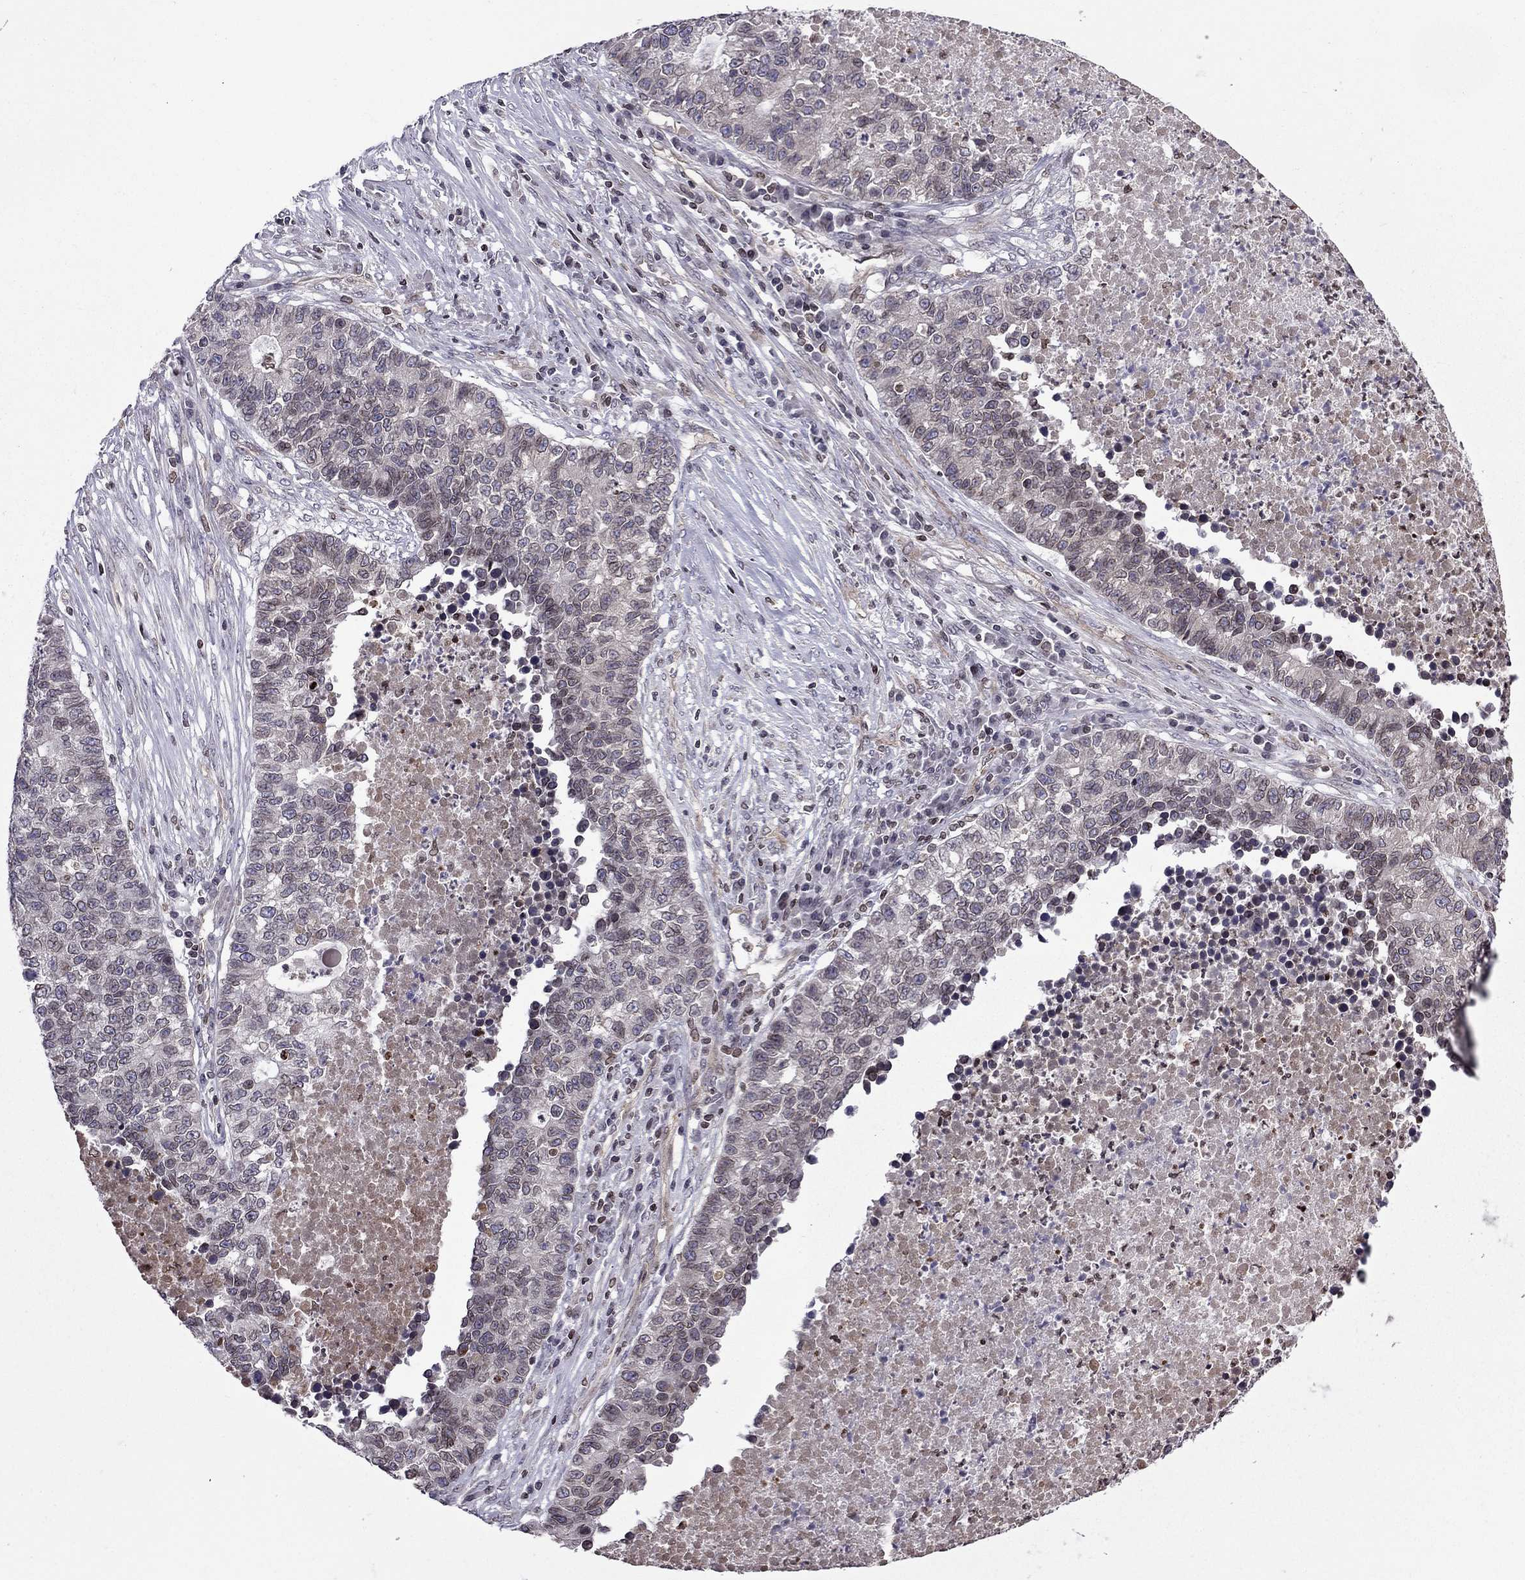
{"staining": {"intensity": "negative", "quantity": "none", "location": "none"}, "tissue": "lung cancer", "cell_type": "Tumor cells", "image_type": "cancer", "snomed": [{"axis": "morphology", "description": "Adenocarcinoma, NOS"}, {"axis": "topography", "description": "Lung"}], "caption": "Immunohistochemistry (IHC) micrograph of neoplastic tissue: human lung cancer stained with DAB demonstrates no significant protein expression in tumor cells.", "gene": "CDC42BPA", "patient": {"sex": "male", "age": 57}}